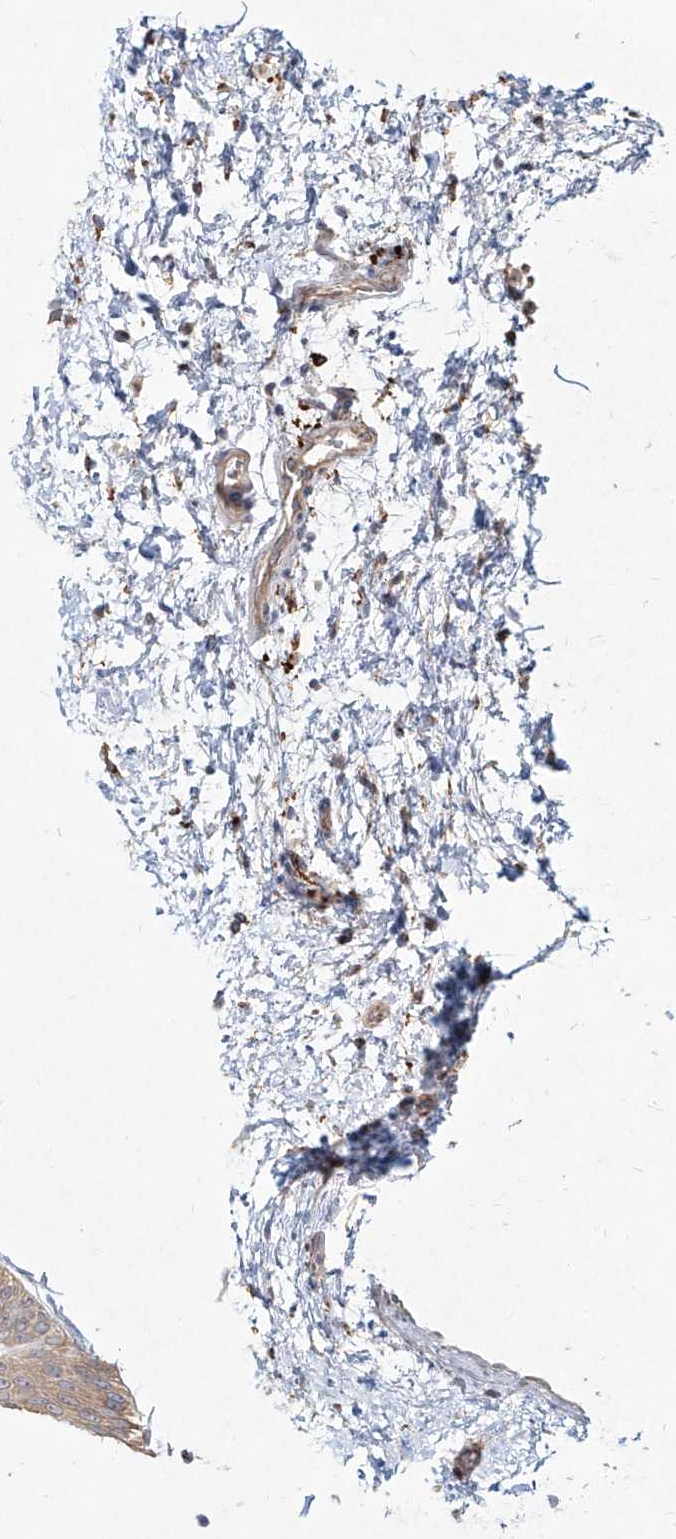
{"staining": {"intensity": "weak", "quantity": ">75%", "location": "cytoplasmic/membranous"}, "tissue": "urothelial cancer", "cell_type": "Tumor cells", "image_type": "cancer", "snomed": [{"axis": "morphology", "description": "Urothelial carcinoma, Low grade"}, {"axis": "topography", "description": "Urinary bladder"}], "caption": "Weak cytoplasmic/membranous protein positivity is appreciated in approximately >75% of tumor cells in urothelial carcinoma (low-grade).", "gene": "CD209", "patient": {"sex": "female", "age": 60}}